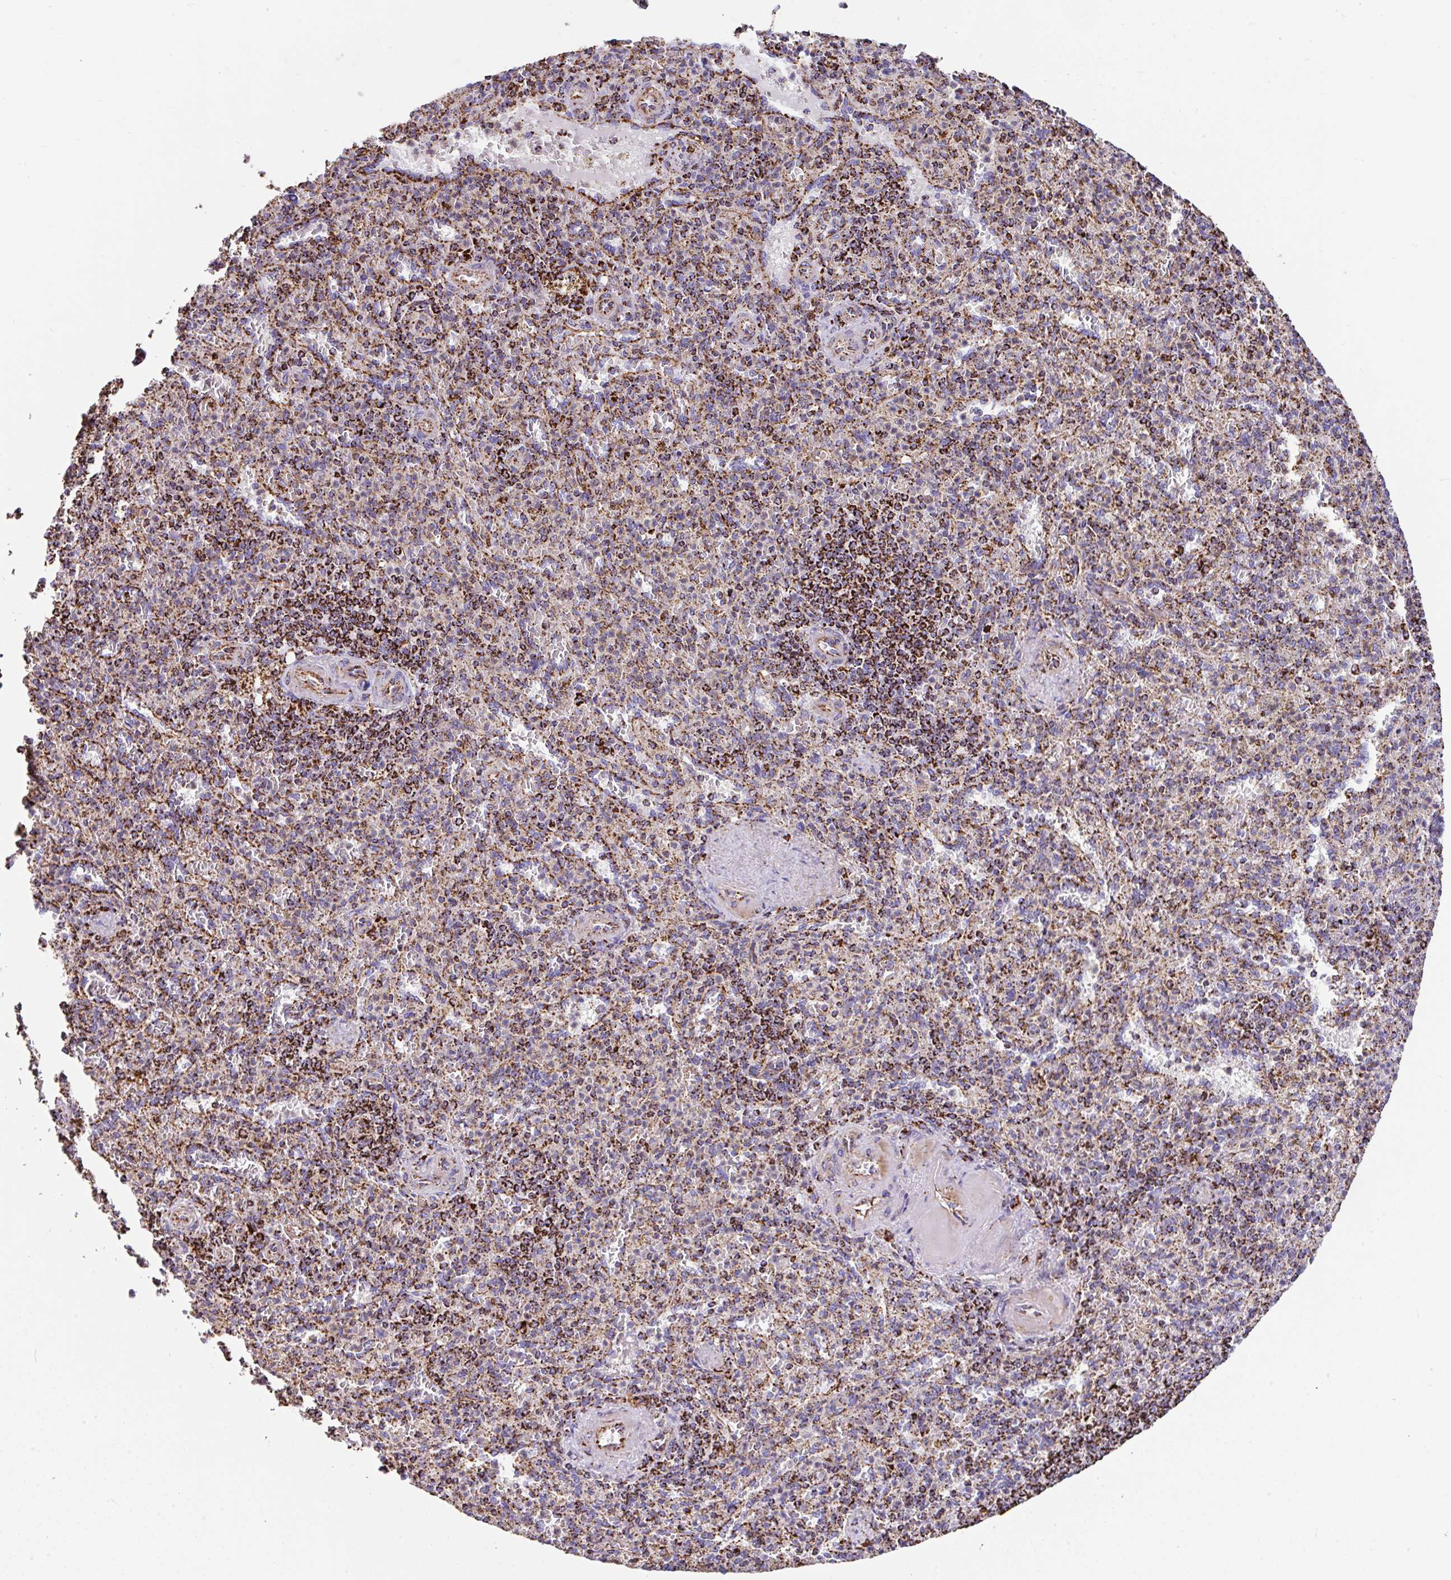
{"staining": {"intensity": "strong", "quantity": ">75%", "location": "cytoplasmic/membranous"}, "tissue": "spleen", "cell_type": "Cells in red pulp", "image_type": "normal", "snomed": [{"axis": "morphology", "description": "Normal tissue, NOS"}, {"axis": "topography", "description": "Spleen"}], "caption": "Immunohistochemical staining of unremarkable human spleen reveals strong cytoplasmic/membranous protein expression in approximately >75% of cells in red pulp.", "gene": "ANKRD33B", "patient": {"sex": "female", "age": 74}}